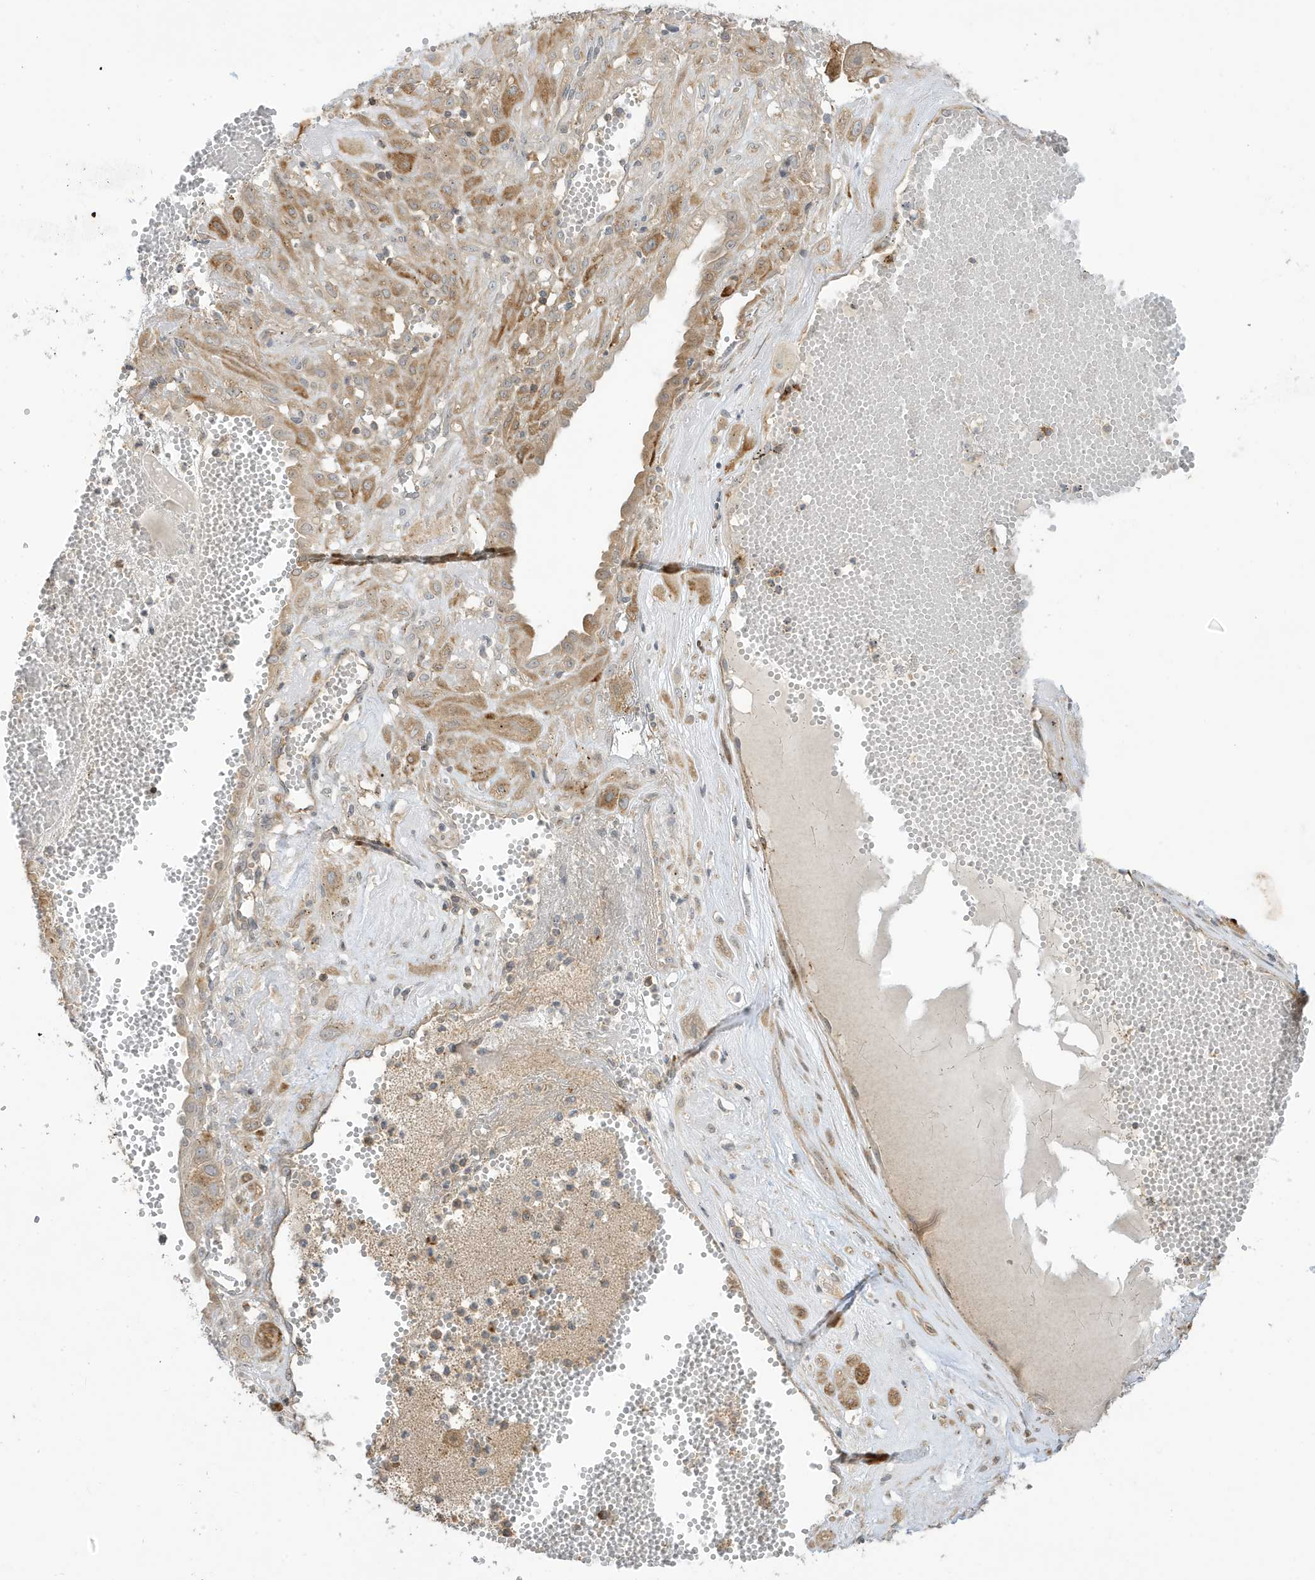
{"staining": {"intensity": "moderate", "quantity": ">75%", "location": "cytoplasmic/membranous"}, "tissue": "cervical cancer", "cell_type": "Tumor cells", "image_type": "cancer", "snomed": [{"axis": "morphology", "description": "Squamous cell carcinoma, NOS"}, {"axis": "topography", "description": "Cervix"}], "caption": "A high-resolution image shows immunohistochemistry (IHC) staining of squamous cell carcinoma (cervical), which exhibits moderate cytoplasmic/membranous expression in about >75% of tumor cells. Using DAB (brown) and hematoxylin (blue) stains, captured at high magnification using brightfield microscopy.", "gene": "TAB3", "patient": {"sex": "female", "age": 34}}